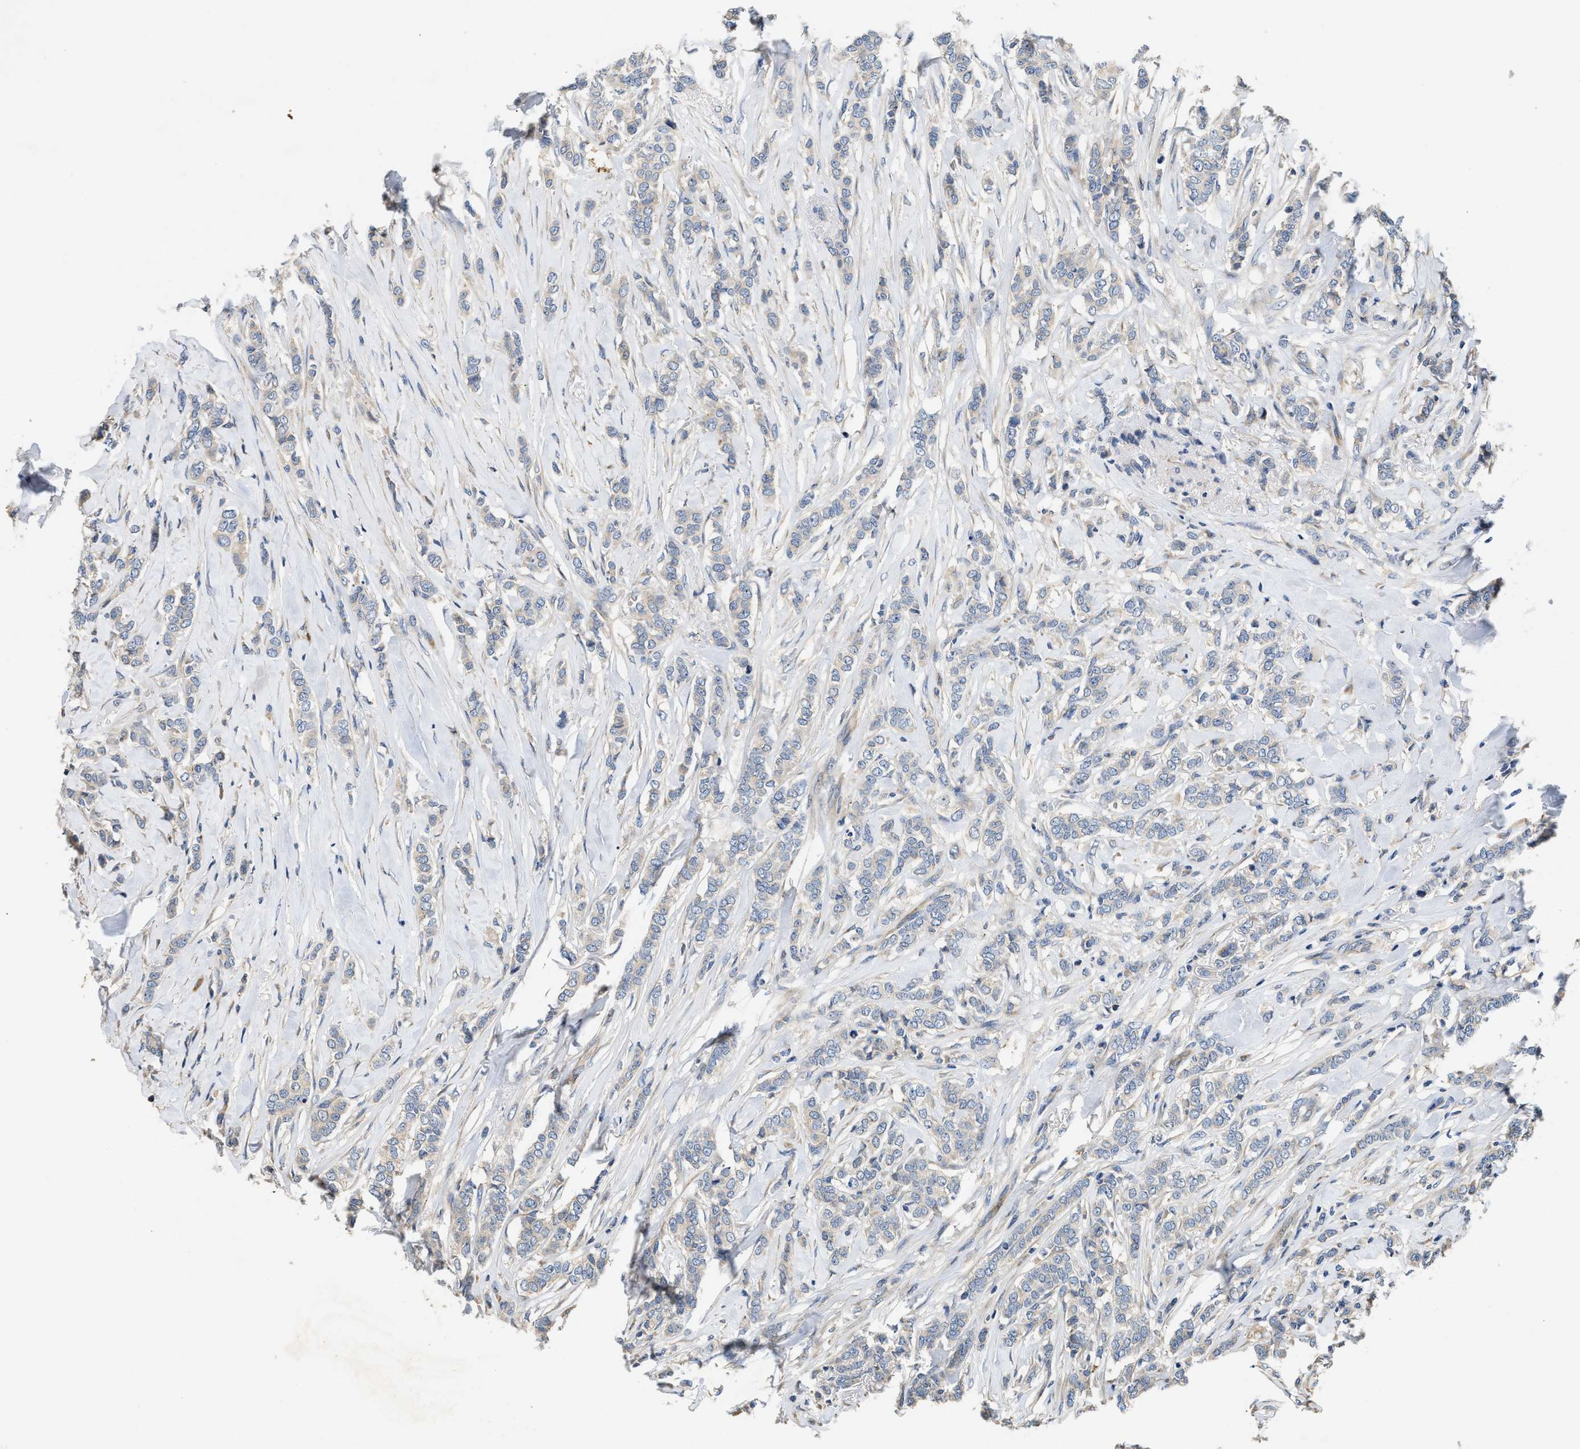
{"staining": {"intensity": "negative", "quantity": "none", "location": "none"}, "tissue": "breast cancer", "cell_type": "Tumor cells", "image_type": "cancer", "snomed": [{"axis": "morphology", "description": "Lobular carcinoma"}, {"axis": "topography", "description": "Skin"}, {"axis": "topography", "description": "Breast"}], "caption": "Immunohistochemical staining of human lobular carcinoma (breast) demonstrates no significant expression in tumor cells. (DAB immunohistochemistry (IHC) visualized using brightfield microscopy, high magnification).", "gene": "IL17RC", "patient": {"sex": "female", "age": 46}}